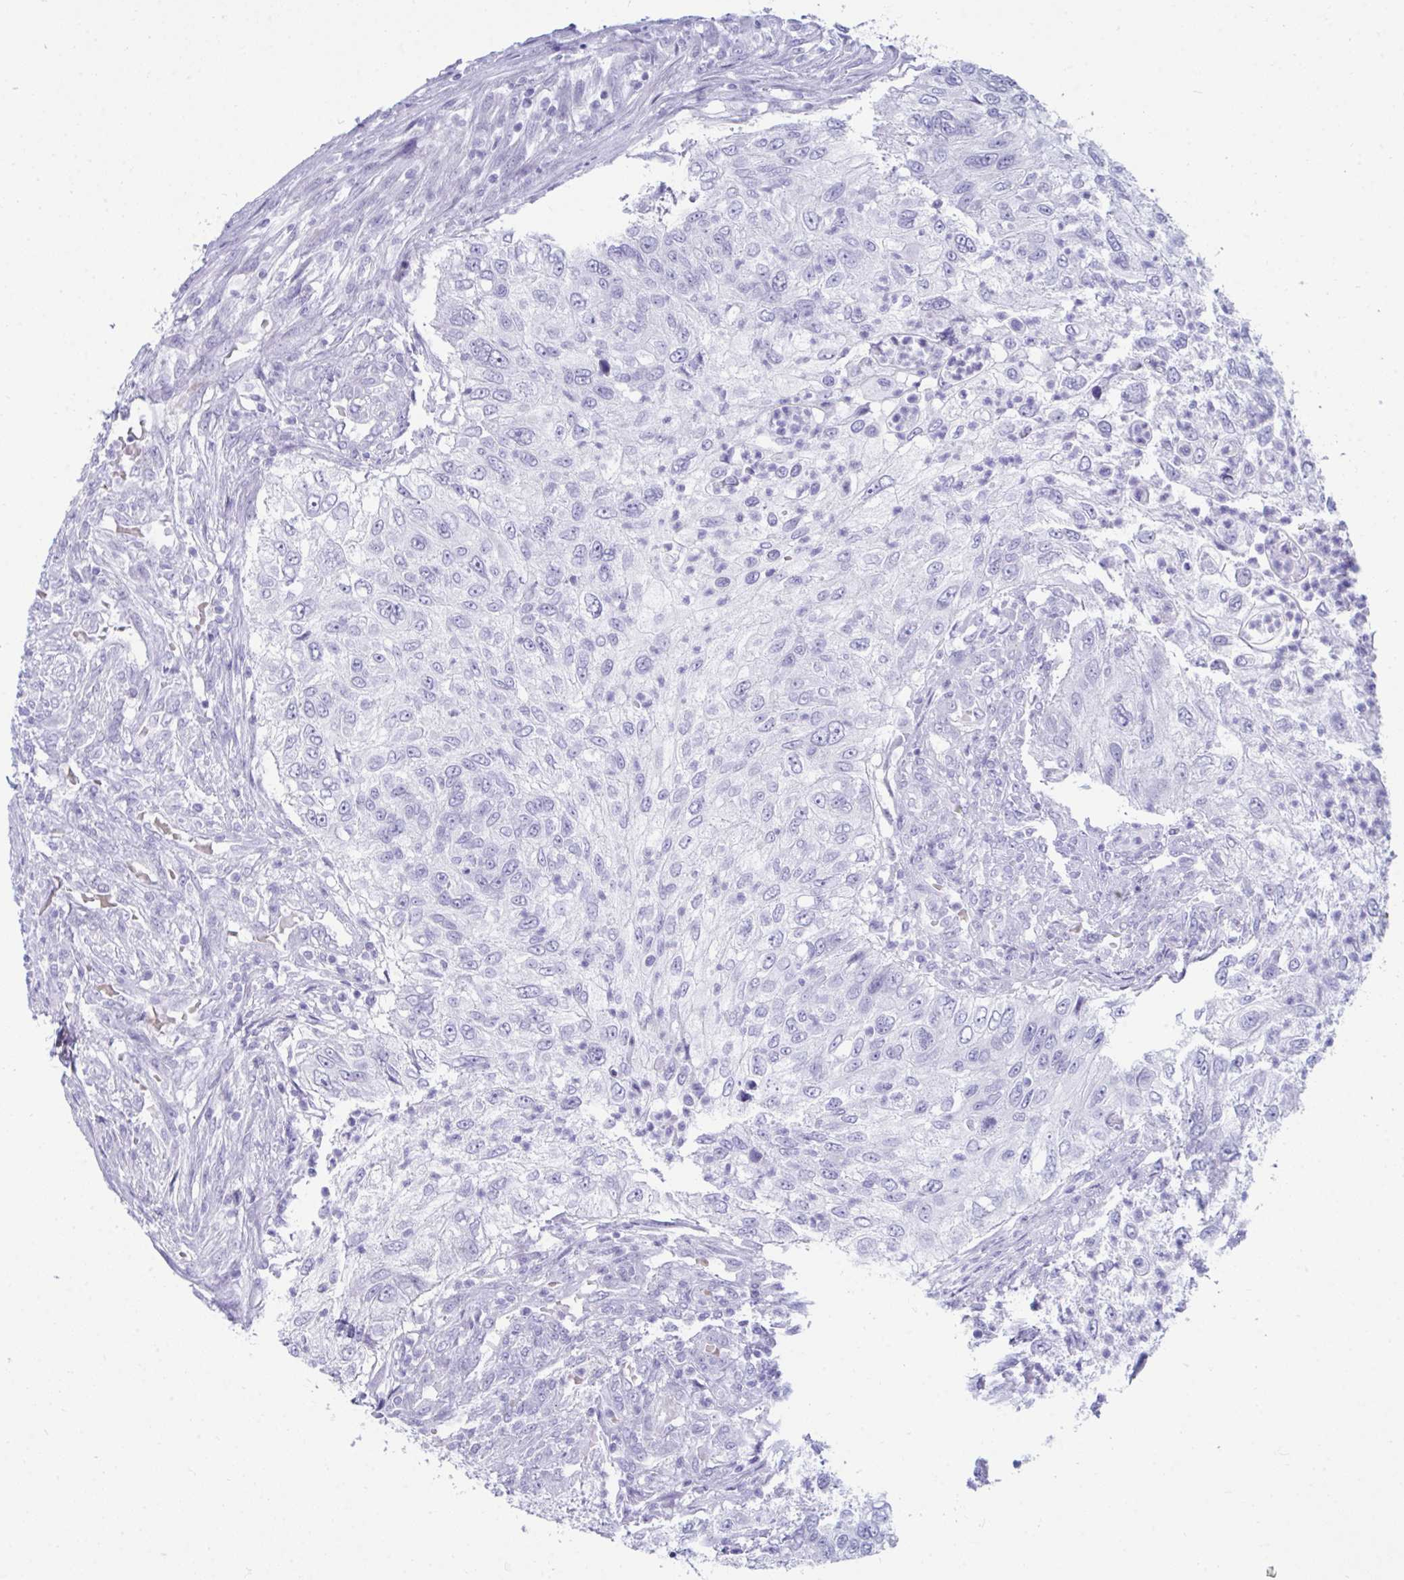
{"staining": {"intensity": "negative", "quantity": "none", "location": "none"}, "tissue": "urothelial cancer", "cell_type": "Tumor cells", "image_type": "cancer", "snomed": [{"axis": "morphology", "description": "Urothelial carcinoma, High grade"}, {"axis": "topography", "description": "Urinary bladder"}], "caption": "The photomicrograph displays no significant positivity in tumor cells of high-grade urothelial carcinoma.", "gene": "UBL3", "patient": {"sex": "female", "age": 60}}